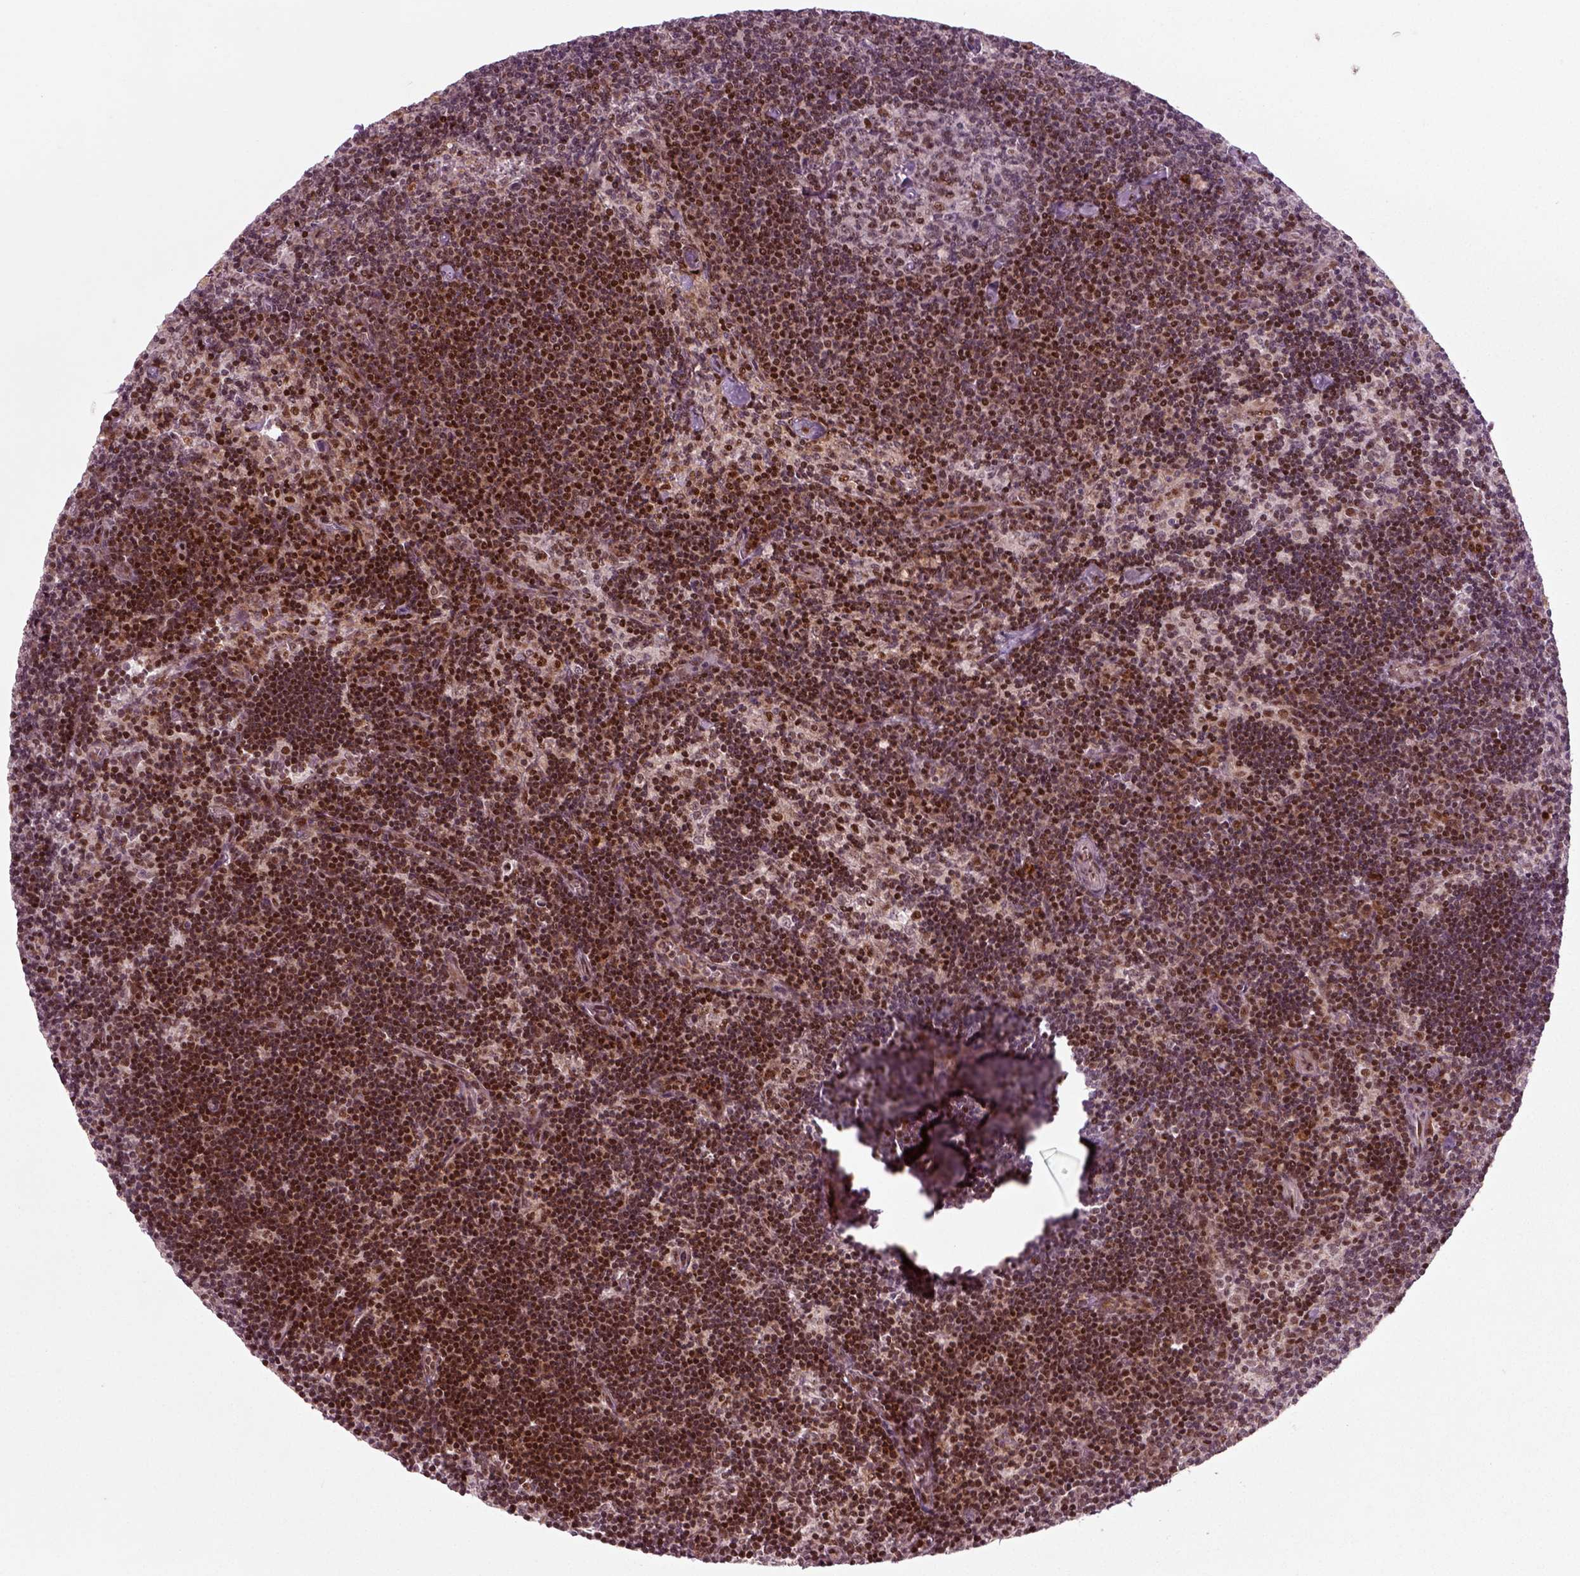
{"staining": {"intensity": "strong", "quantity": "25%-75%", "location": "nuclear"}, "tissue": "lymph node", "cell_type": "Germinal center cells", "image_type": "normal", "snomed": [{"axis": "morphology", "description": "Normal tissue, NOS"}, {"axis": "topography", "description": "Lymph node"}], "caption": "A micrograph of human lymph node stained for a protein displays strong nuclear brown staining in germinal center cells. The staining was performed using DAB to visualize the protein expression in brown, while the nuclei were stained in blue with hematoxylin (Magnification: 20x).", "gene": "CDC14A", "patient": {"sex": "female", "age": 34}}